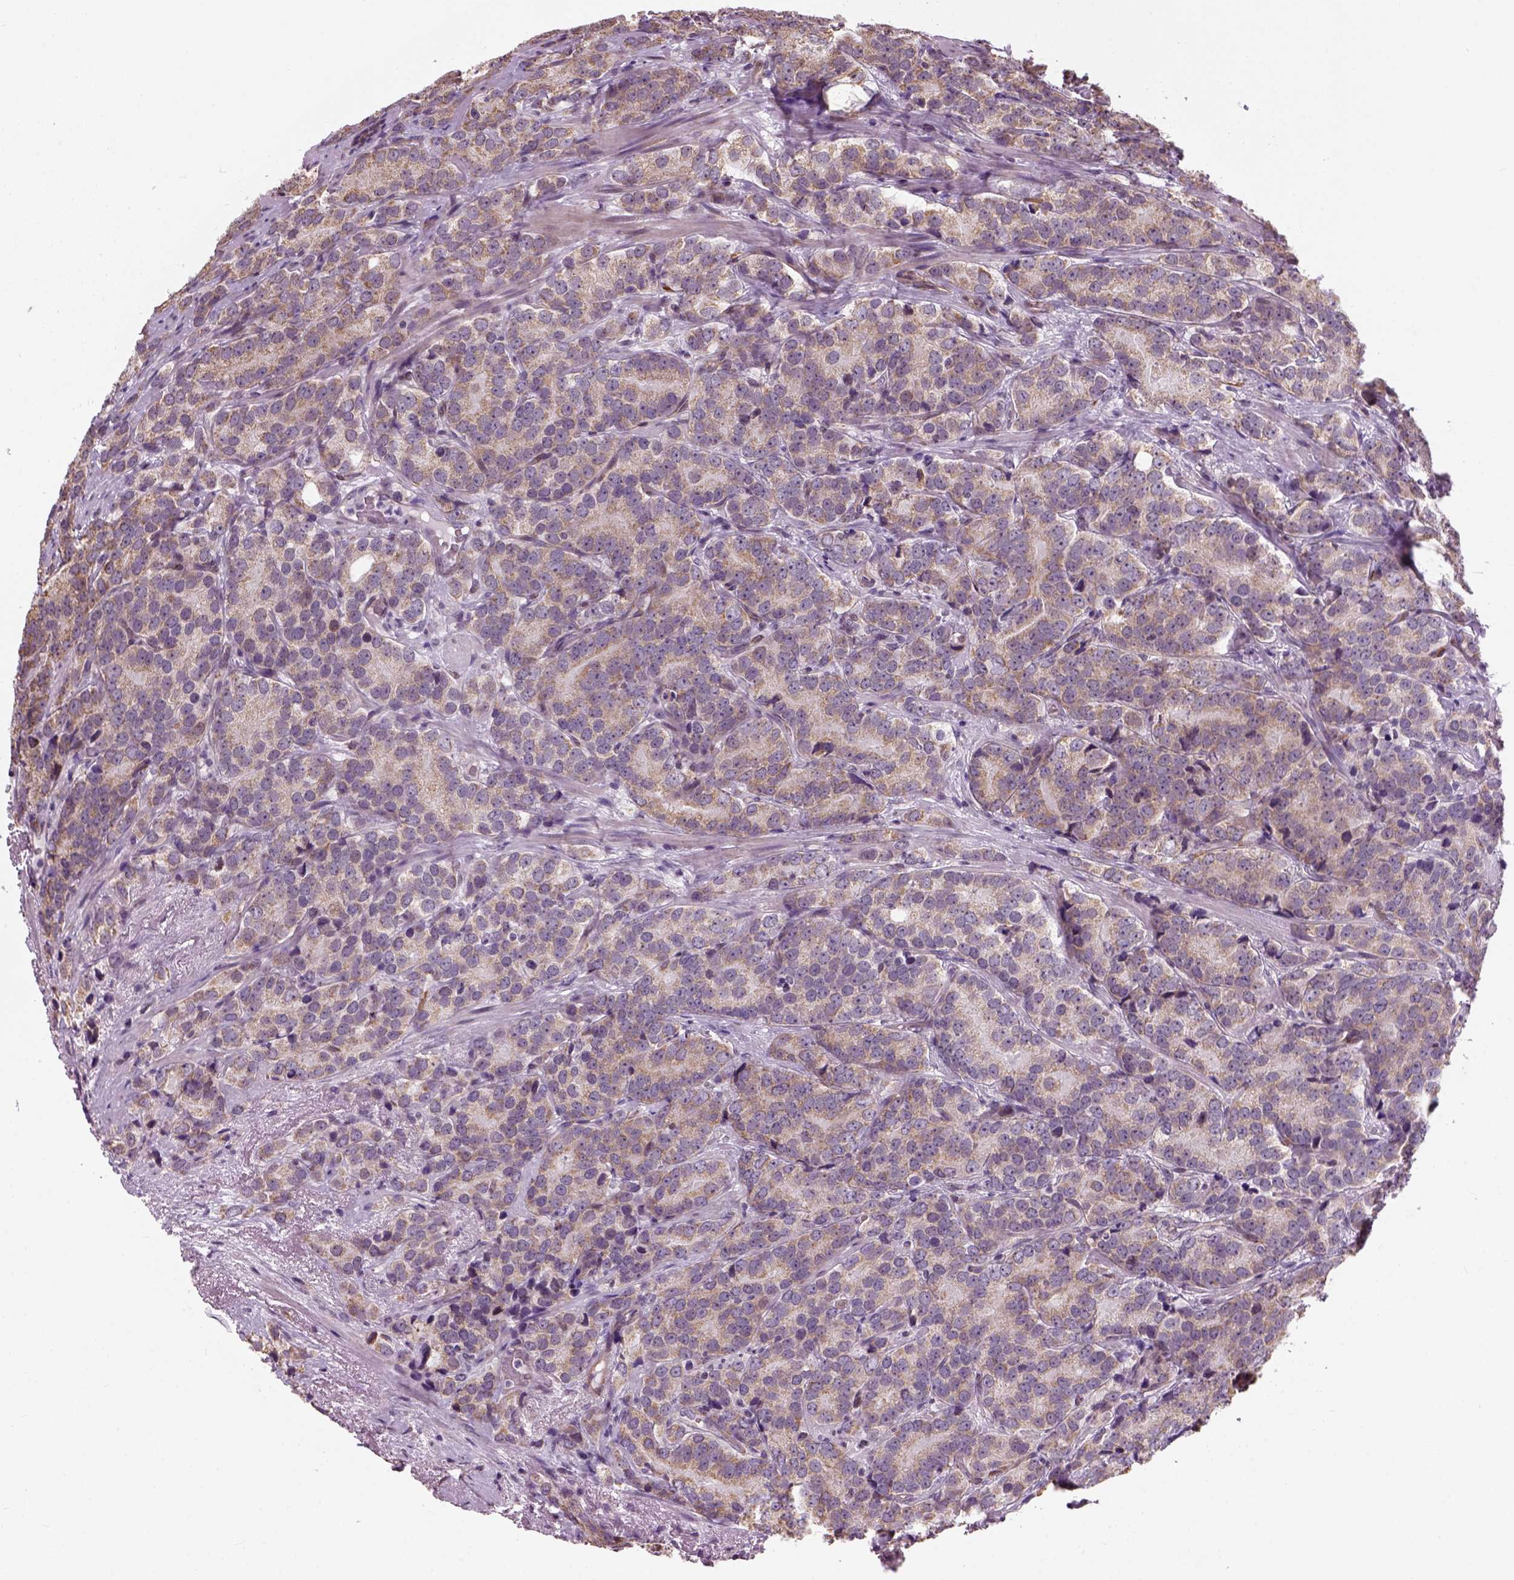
{"staining": {"intensity": "weak", "quantity": ">75%", "location": "cytoplasmic/membranous"}, "tissue": "prostate cancer", "cell_type": "Tumor cells", "image_type": "cancer", "snomed": [{"axis": "morphology", "description": "Adenocarcinoma, NOS"}, {"axis": "topography", "description": "Prostate"}], "caption": "Prostate cancer stained for a protein (brown) reveals weak cytoplasmic/membranous positive positivity in approximately >75% of tumor cells.", "gene": "XK", "patient": {"sex": "male", "age": 71}}